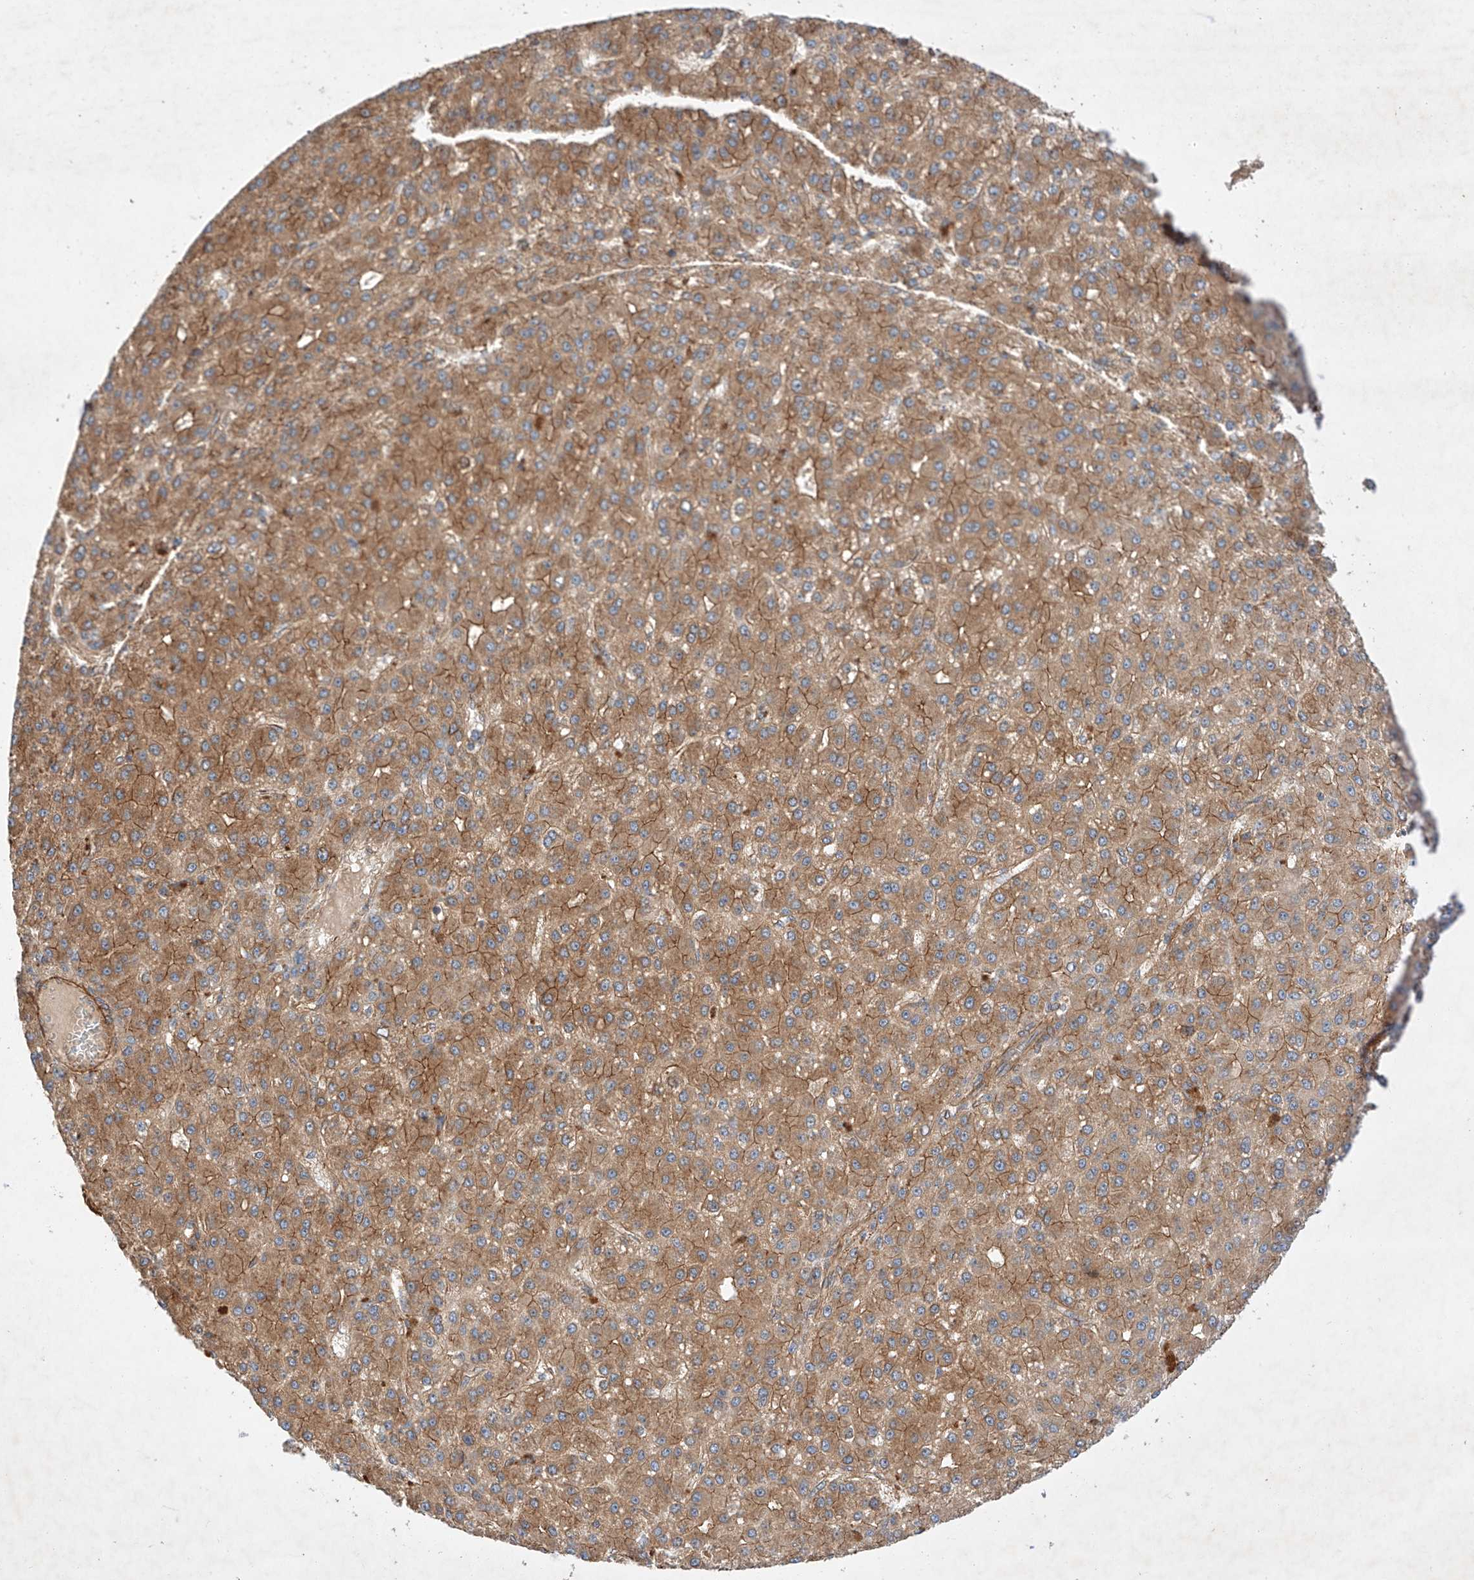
{"staining": {"intensity": "moderate", "quantity": ">75%", "location": "cytoplasmic/membranous"}, "tissue": "liver cancer", "cell_type": "Tumor cells", "image_type": "cancer", "snomed": [{"axis": "morphology", "description": "Carcinoma, Hepatocellular, NOS"}, {"axis": "topography", "description": "Liver"}], "caption": "The immunohistochemical stain highlights moderate cytoplasmic/membranous staining in tumor cells of hepatocellular carcinoma (liver) tissue.", "gene": "RAB23", "patient": {"sex": "male", "age": 67}}